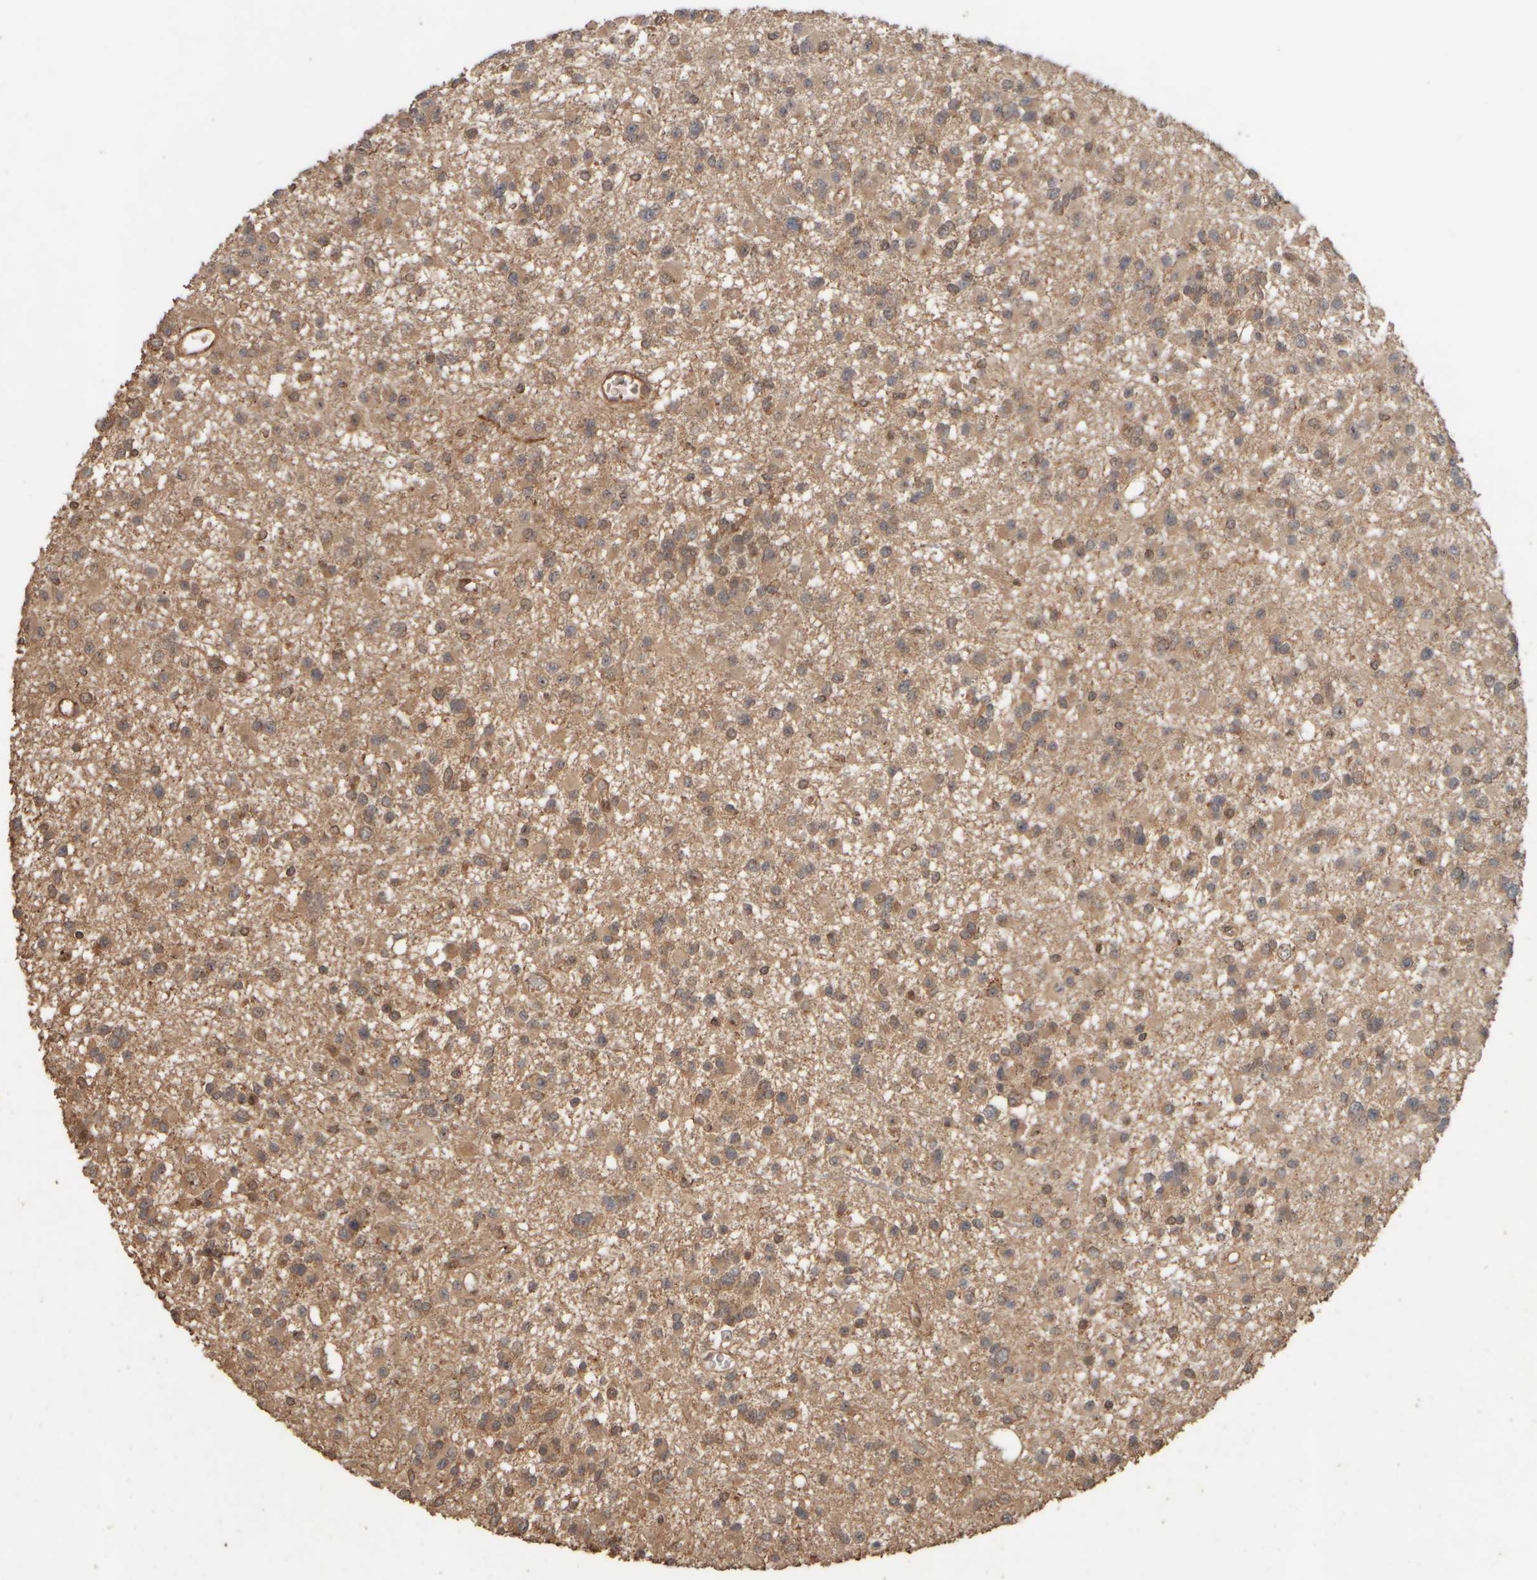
{"staining": {"intensity": "moderate", "quantity": ">75%", "location": "cytoplasmic/membranous,nuclear"}, "tissue": "glioma", "cell_type": "Tumor cells", "image_type": "cancer", "snomed": [{"axis": "morphology", "description": "Glioma, malignant, Low grade"}, {"axis": "topography", "description": "Brain"}], "caption": "Immunohistochemical staining of human malignant low-grade glioma displays moderate cytoplasmic/membranous and nuclear protein positivity in about >75% of tumor cells.", "gene": "SPHK1", "patient": {"sex": "female", "age": 22}}